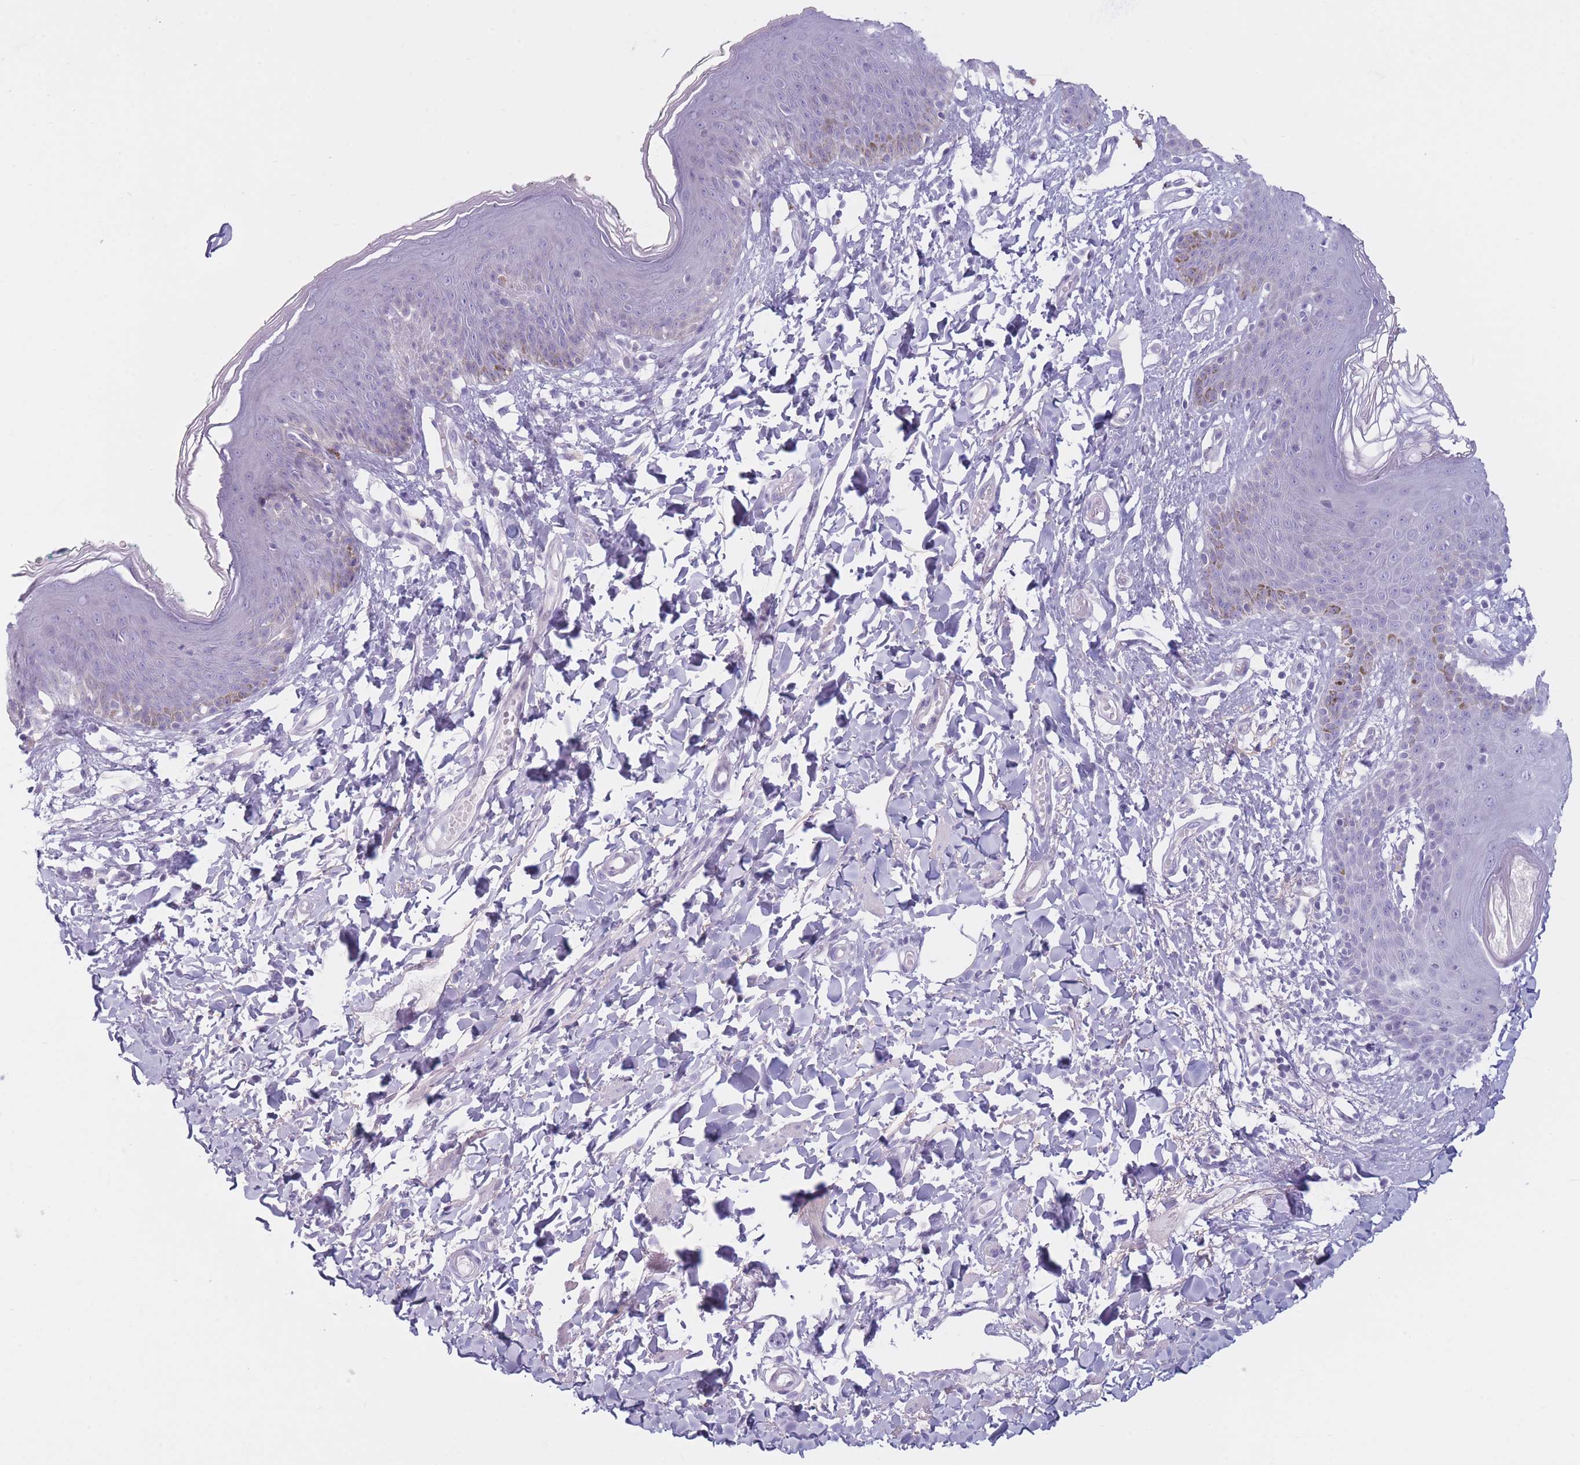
{"staining": {"intensity": "negative", "quantity": "none", "location": "none"}, "tissue": "skin", "cell_type": "Epidermal cells", "image_type": "normal", "snomed": [{"axis": "morphology", "description": "Normal tissue, NOS"}, {"axis": "topography", "description": "Vulva"}], "caption": "IHC photomicrograph of benign skin: skin stained with DAB (3,3'-diaminobenzidine) reveals no significant protein positivity in epidermal cells. The staining was performed using DAB to visualize the protein expression in brown, while the nuclei were stained in blue with hematoxylin (Magnification: 20x).", "gene": "PLEKHG2", "patient": {"sex": "female", "age": 66}}